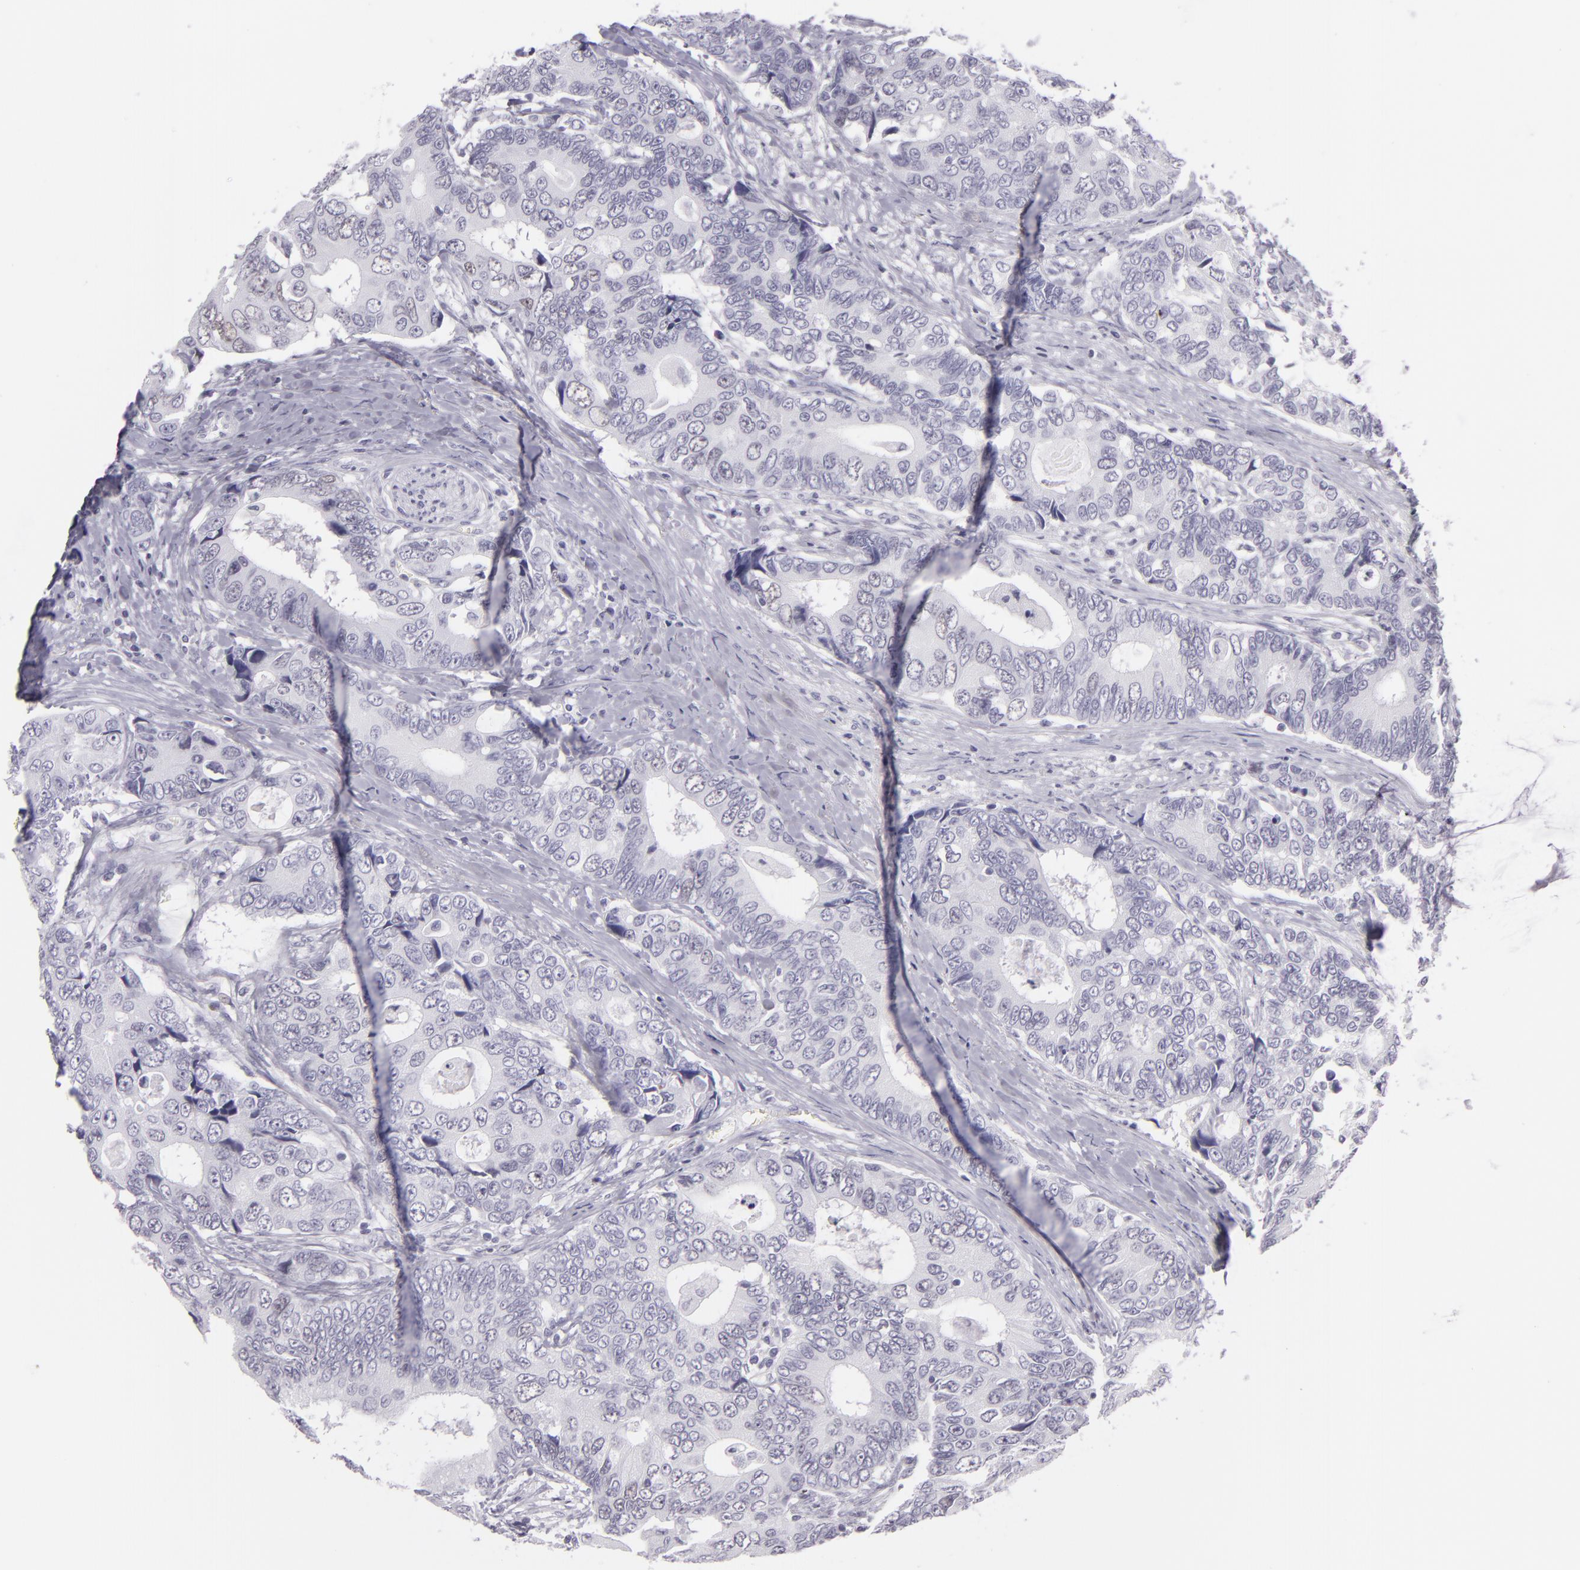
{"staining": {"intensity": "weak", "quantity": "<25%", "location": "nuclear"}, "tissue": "colorectal cancer", "cell_type": "Tumor cells", "image_type": "cancer", "snomed": [{"axis": "morphology", "description": "Adenocarcinoma, NOS"}, {"axis": "topography", "description": "Rectum"}], "caption": "Human colorectal adenocarcinoma stained for a protein using immunohistochemistry shows no positivity in tumor cells.", "gene": "MCM3", "patient": {"sex": "female", "age": 67}}